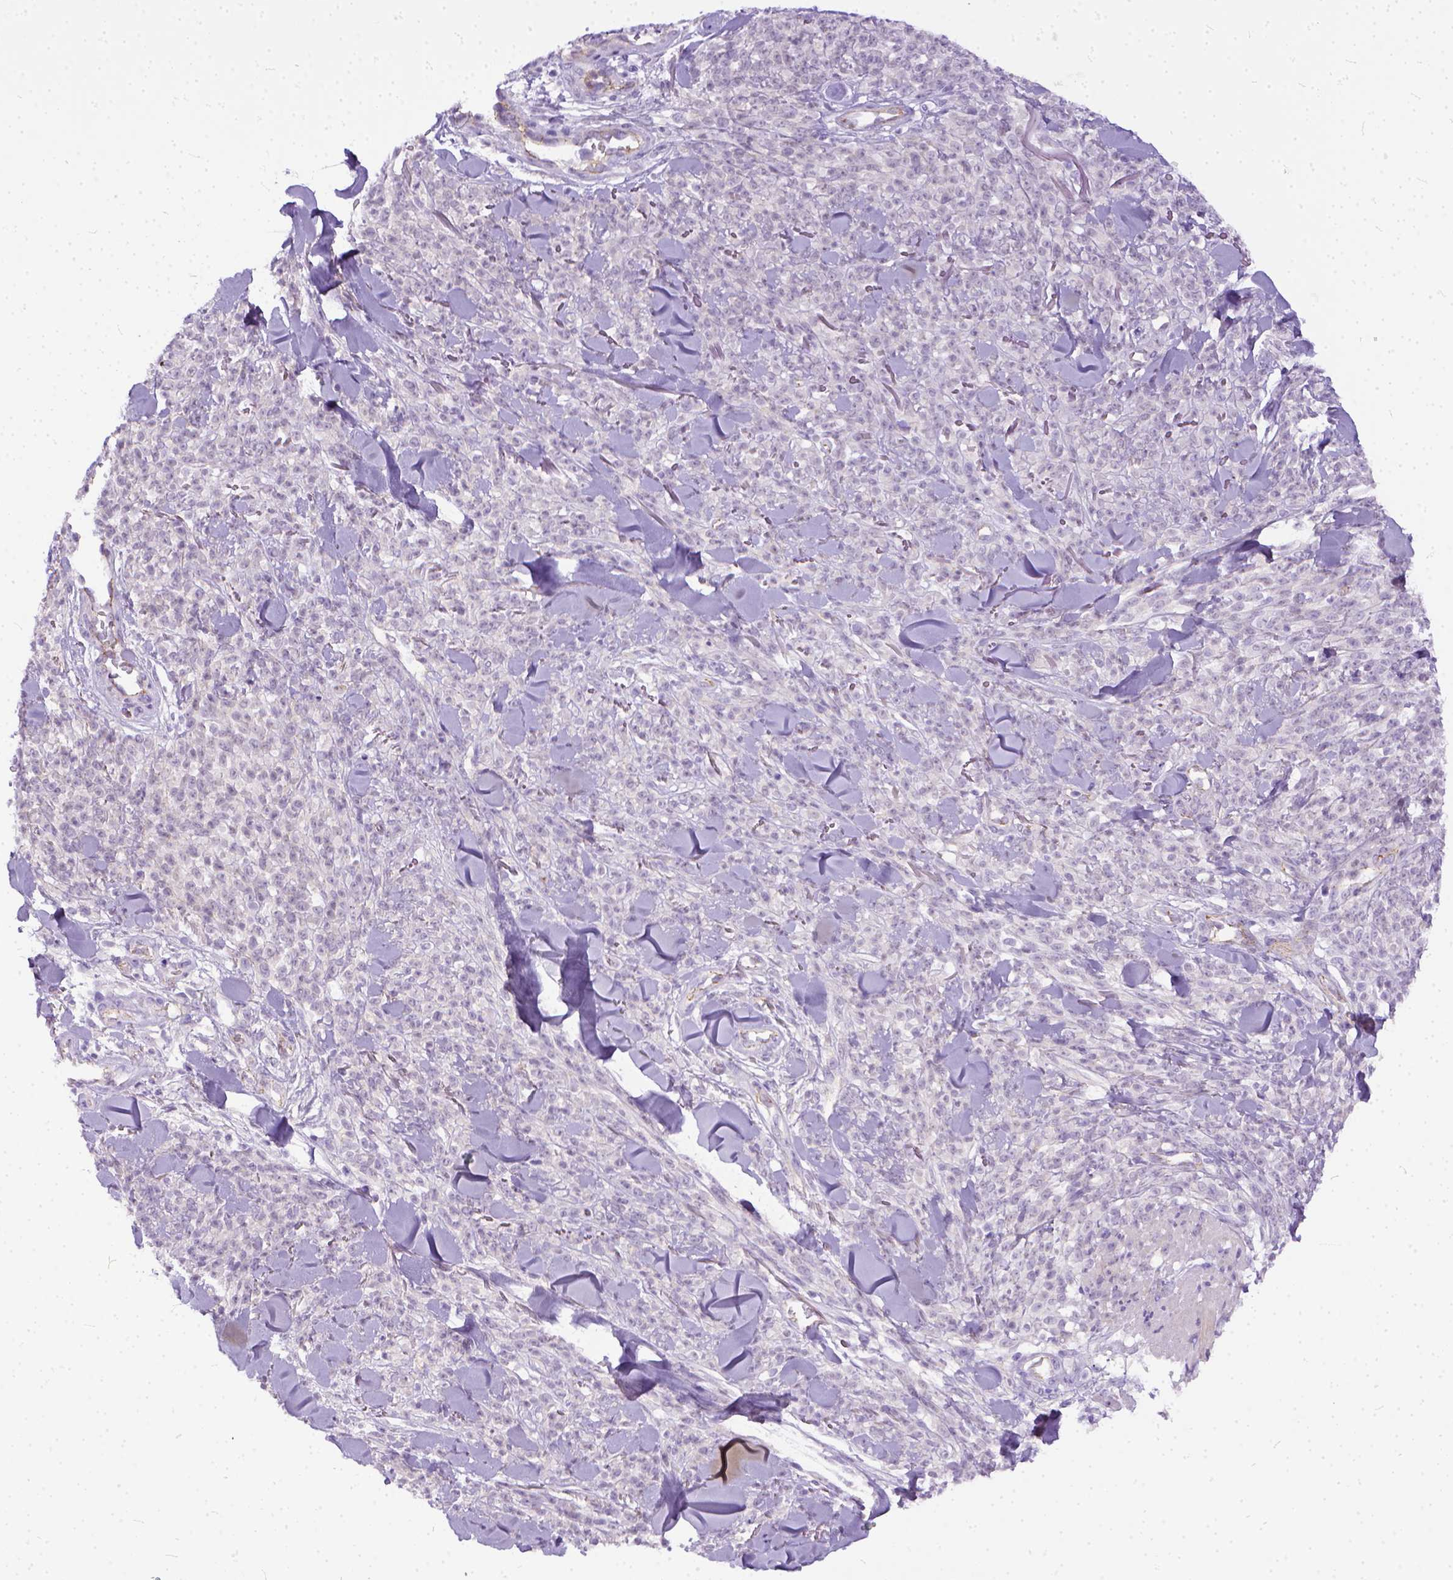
{"staining": {"intensity": "negative", "quantity": "none", "location": "none"}, "tissue": "melanoma", "cell_type": "Tumor cells", "image_type": "cancer", "snomed": [{"axis": "morphology", "description": "Malignant melanoma, NOS"}, {"axis": "topography", "description": "Skin"}, {"axis": "topography", "description": "Skin of trunk"}], "caption": "This is an immunohistochemistry photomicrograph of malignant melanoma. There is no staining in tumor cells.", "gene": "ADGRF1", "patient": {"sex": "male", "age": 74}}